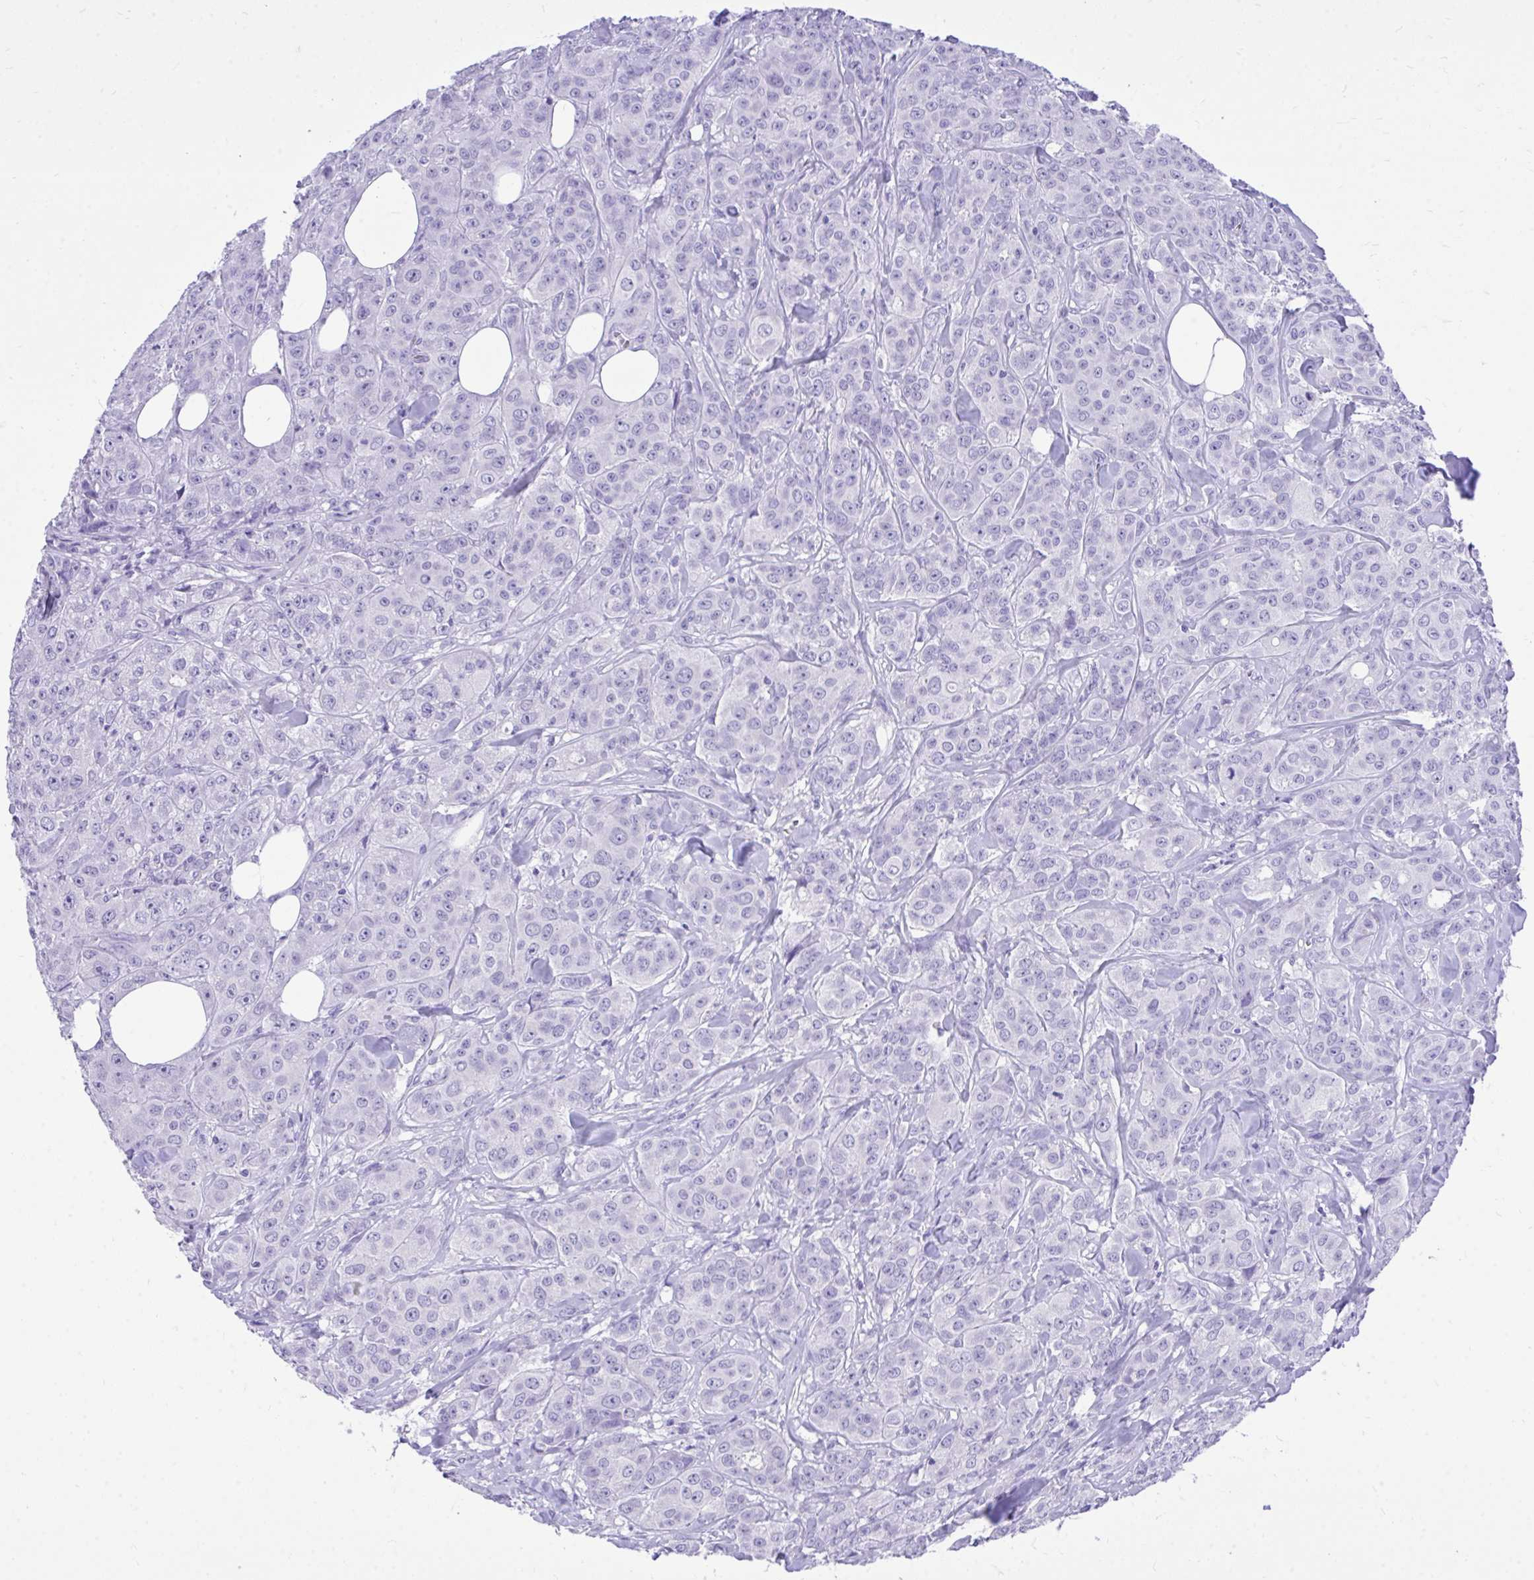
{"staining": {"intensity": "negative", "quantity": "none", "location": "none"}, "tissue": "breast cancer", "cell_type": "Tumor cells", "image_type": "cancer", "snomed": [{"axis": "morphology", "description": "Normal tissue, NOS"}, {"axis": "morphology", "description": "Duct carcinoma"}, {"axis": "topography", "description": "Breast"}], "caption": "High power microscopy image of an immunohistochemistry (IHC) histopathology image of breast infiltrating ductal carcinoma, revealing no significant positivity in tumor cells.", "gene": "MON1A", "patient": {"sex": "female", "age": 43}}